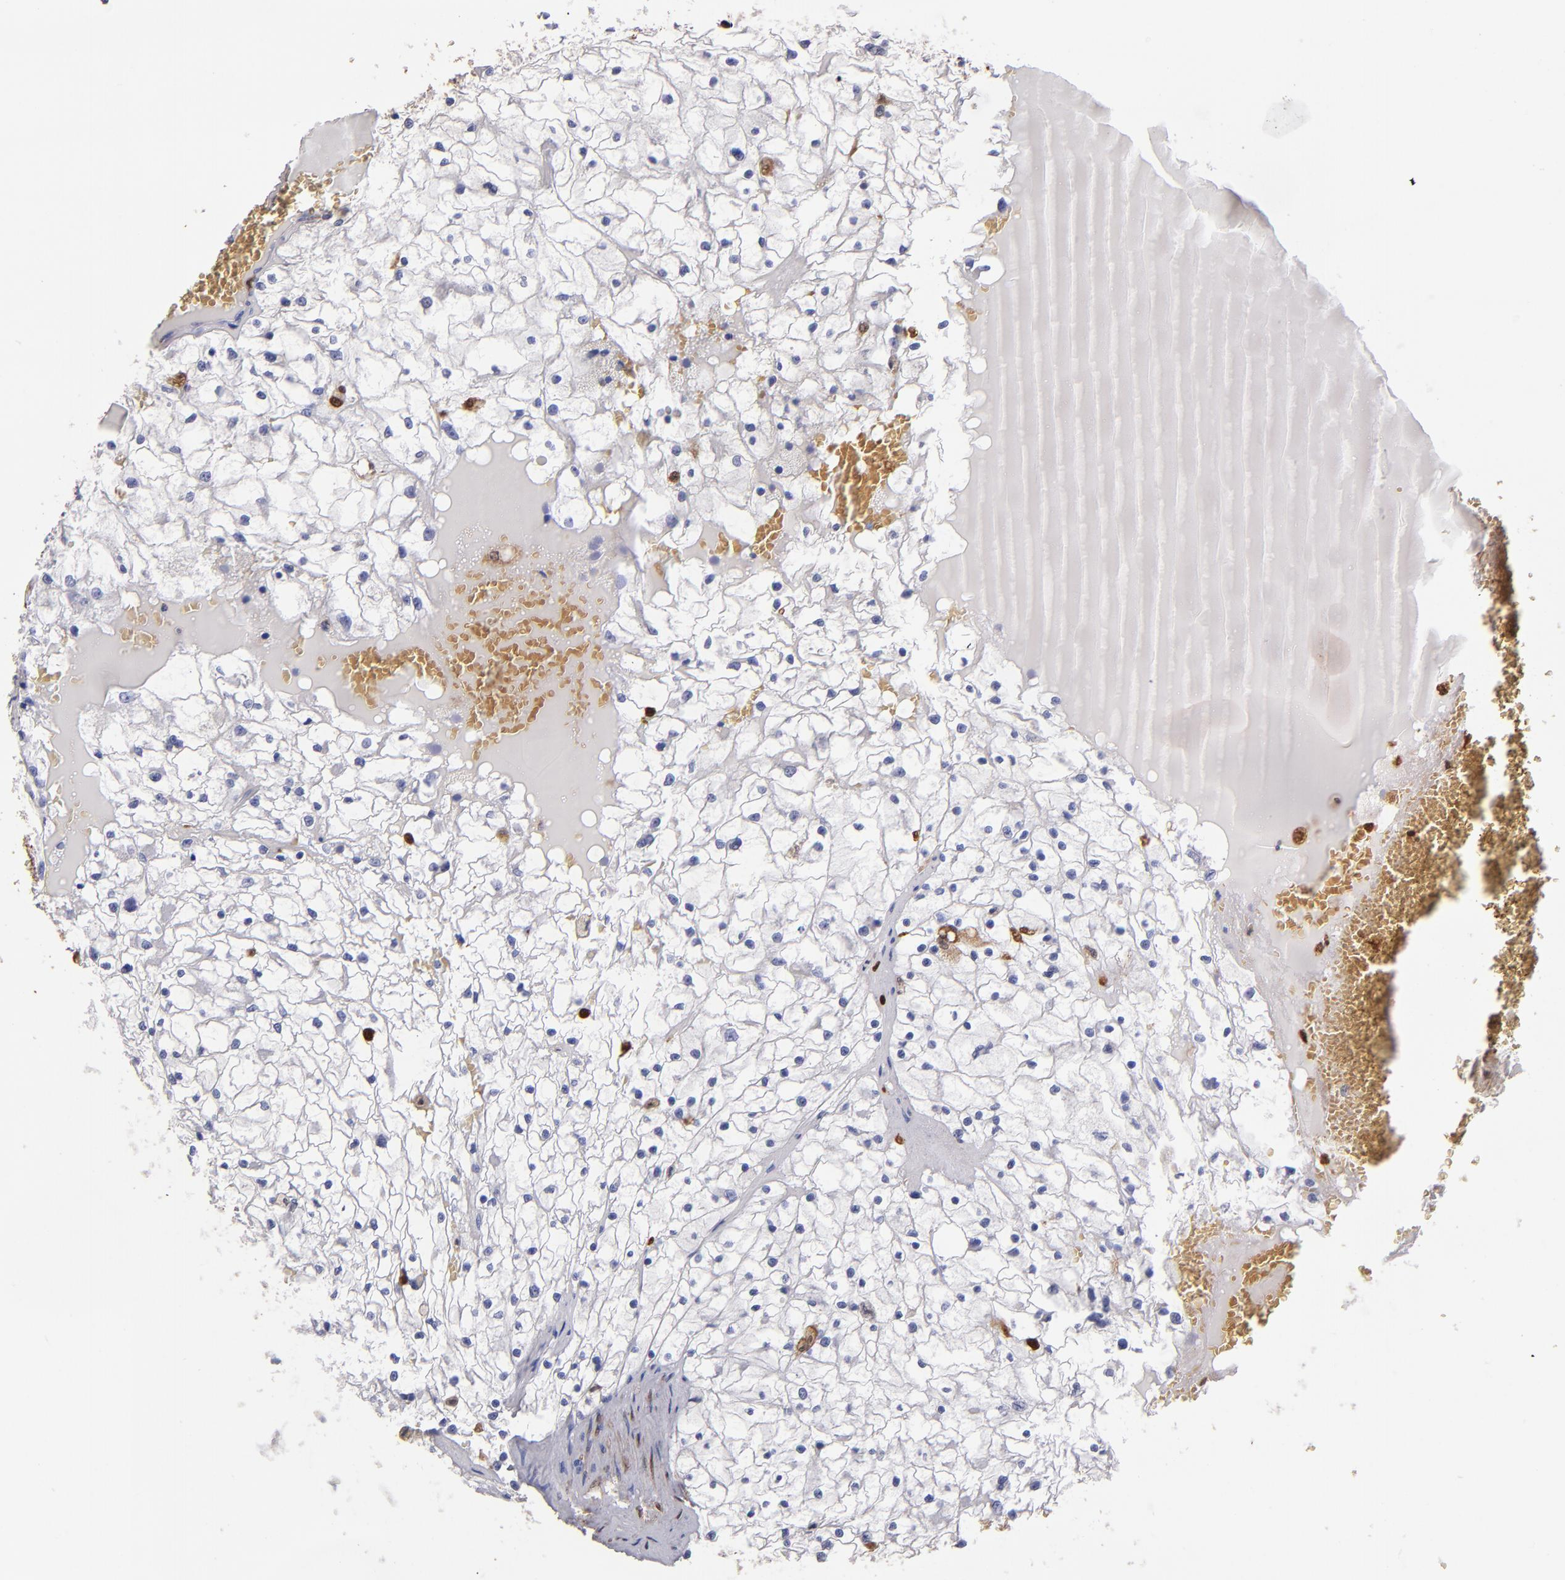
{"staining": {"intensity": "negative", "quantity": "none", "location": "none"}, "tissue": "renal cancer", "cell_type": "Tumor cells", "image_type": "cancer", "snomed": [{"axis": "morphology", "description": "Adenocarcinoma, NOS"}, {"axis": "topography", "description": "Kidney"}], "caption": "Immunohistochemistry image of neoplastic tissue: renal adenocarcinoma stained with DAB (3,3'-diaminobenzidine) shows no significant protein positivity in tumor cells.", "gene": "S100A4", "patient": {"sex": "male", "age": 61}}